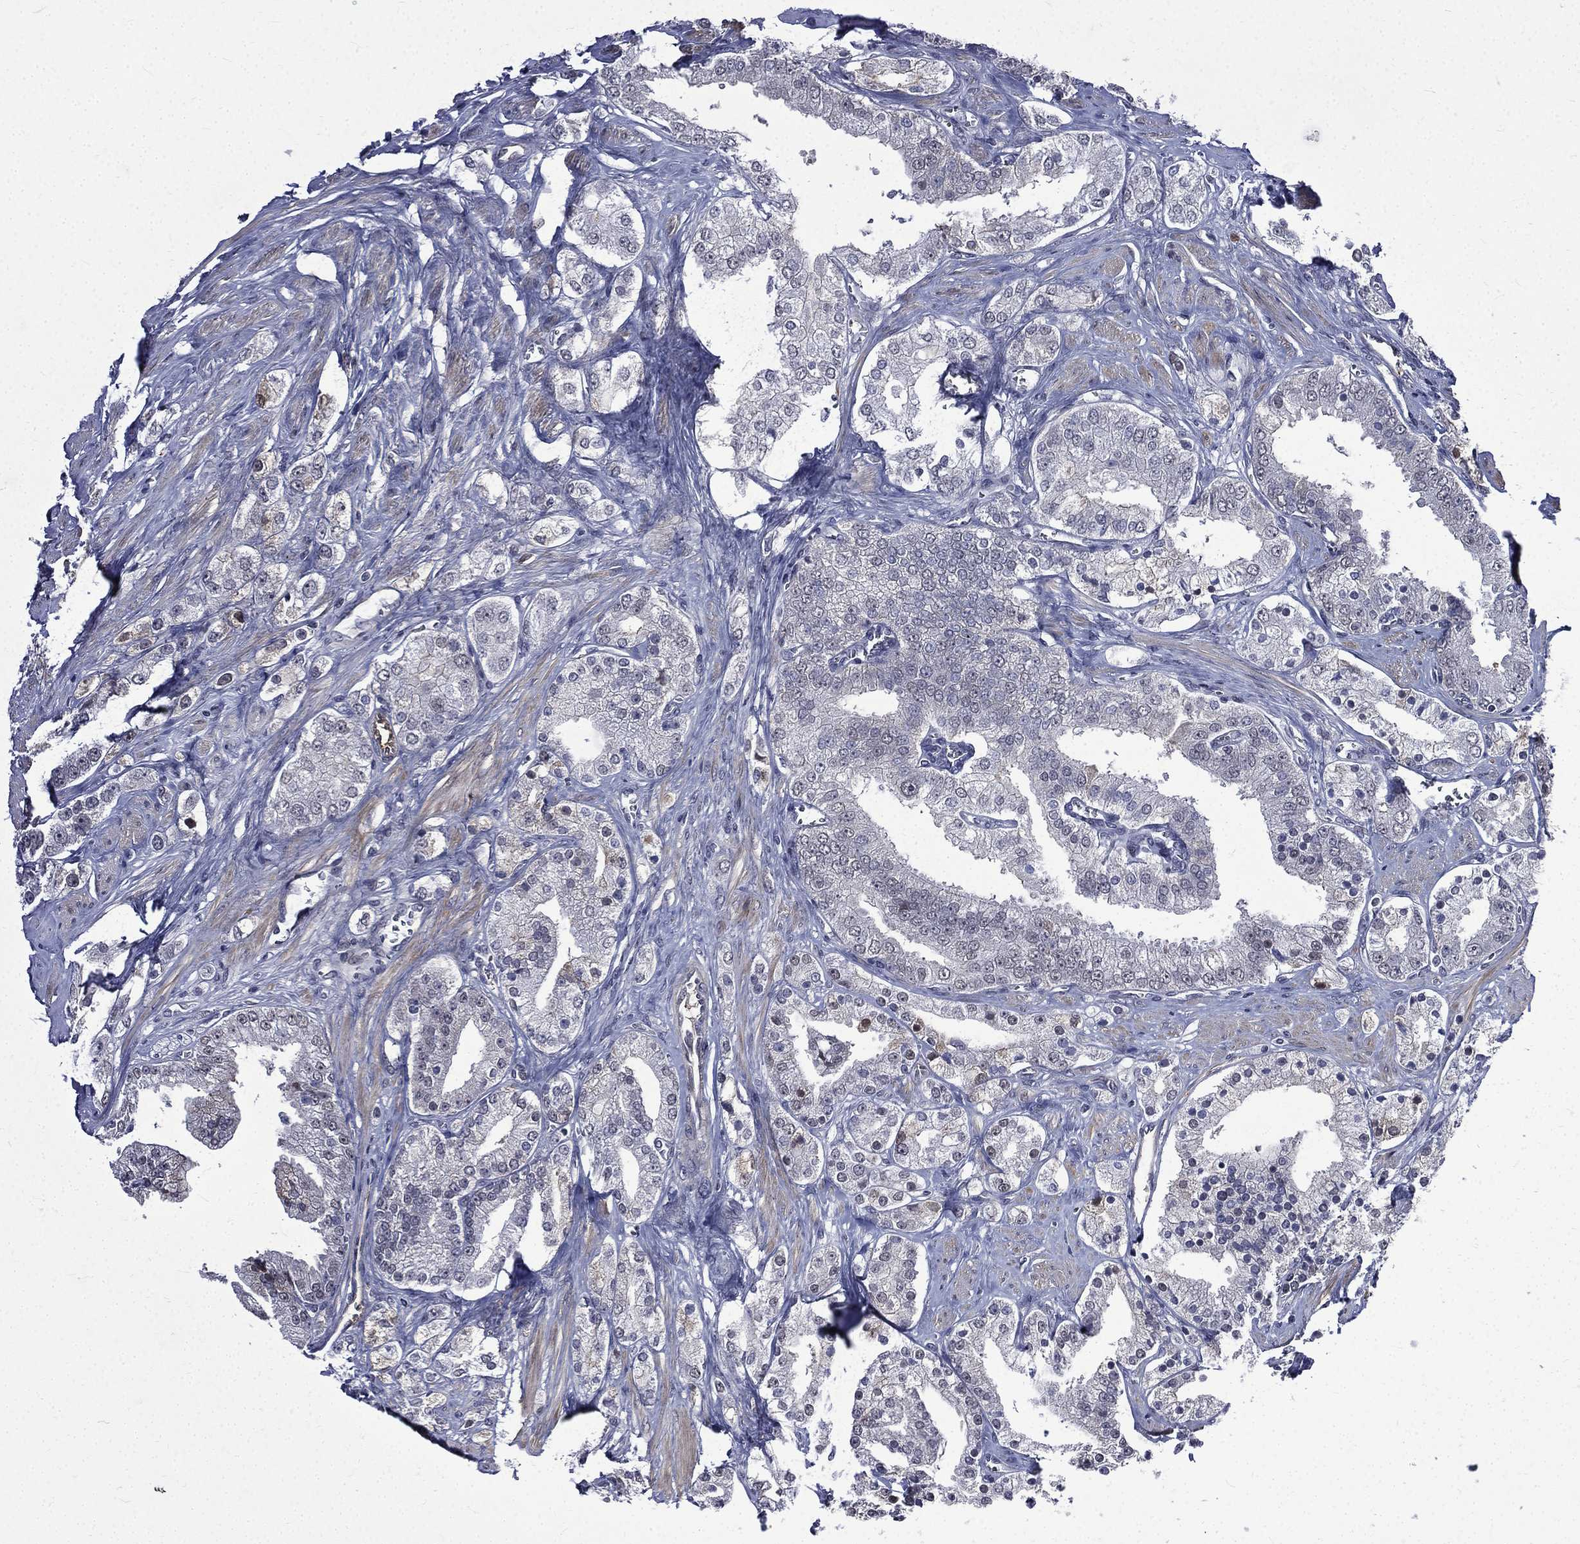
{"staining": {"intensity": "negative", "quantity": "none", "location": "none"}, "tissue": "prostate cancer", "cell_type": "Tumor cells", "image_type": "cancer", "snomed": [{"axis": "morphology", "description": "Adenocarcinoma, NOS"}, {"axis": "topography", "description": "Prostate and seminal vesicle, NOS"}, {"axis": "topography", "description": "Prostate"}], "caption": "Tumor cells are negative for protein expression in human prostate cancer.", "gene": "FGG", "patient": {"sex": "male", "age": 67}}